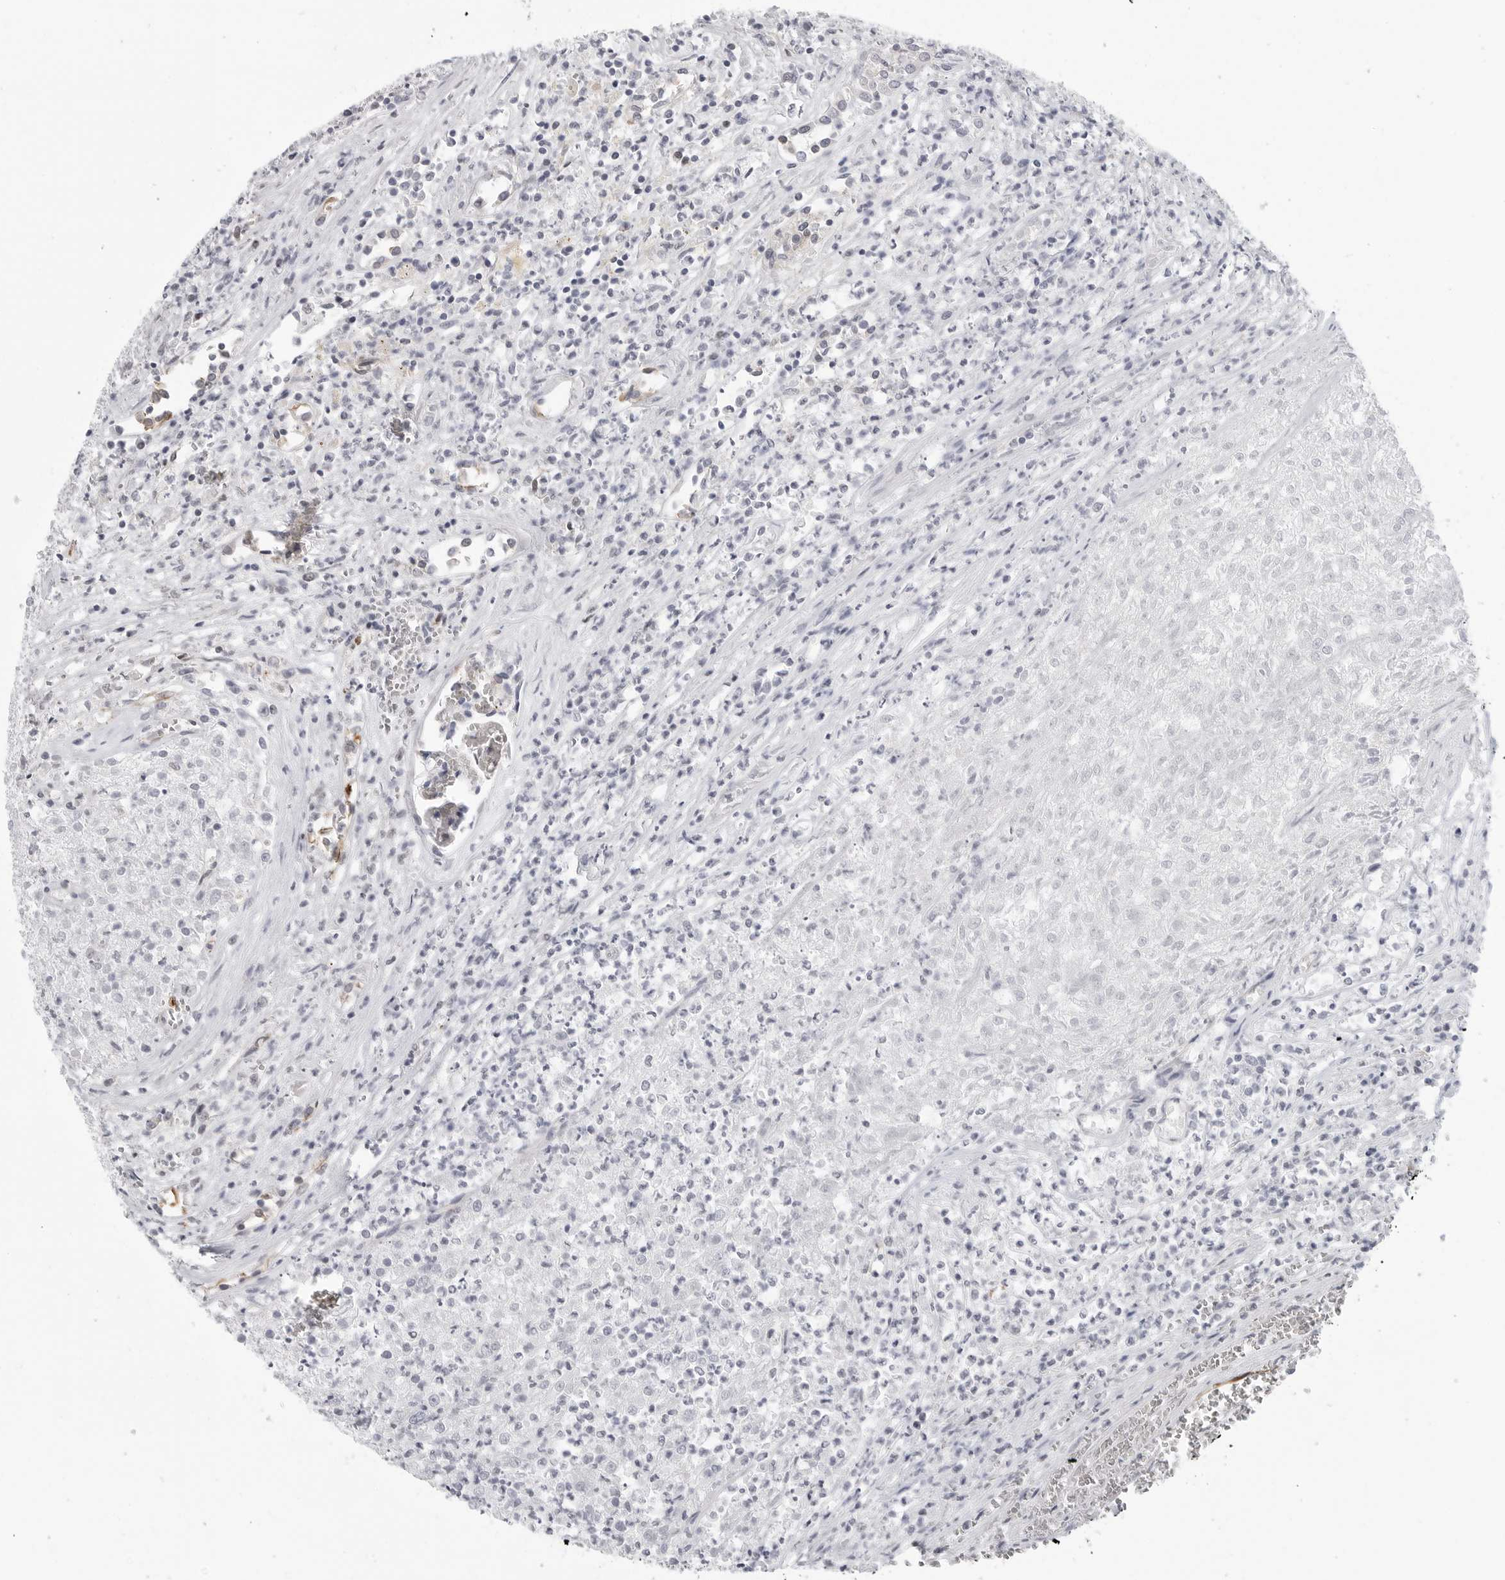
{"staining": {"intensity": "negative", "quantity": "none", "location": "none"}, "tissue": "renal cancer", "cell_type": "Tumor cells", "image_type": "cancer", "snomed": [{"axis": "morphology", "description": "Adenocarcinoma, NOS"}, {"axis": "topography", "description": "Kidney"}], "caption": "Renal cancer (adenocarcinoma) was stained to show a protein in brown. There is no significant positivity in tumor cells.", "gene": "CEP295NL", "patient": {"sex": "female", "age": 54}}